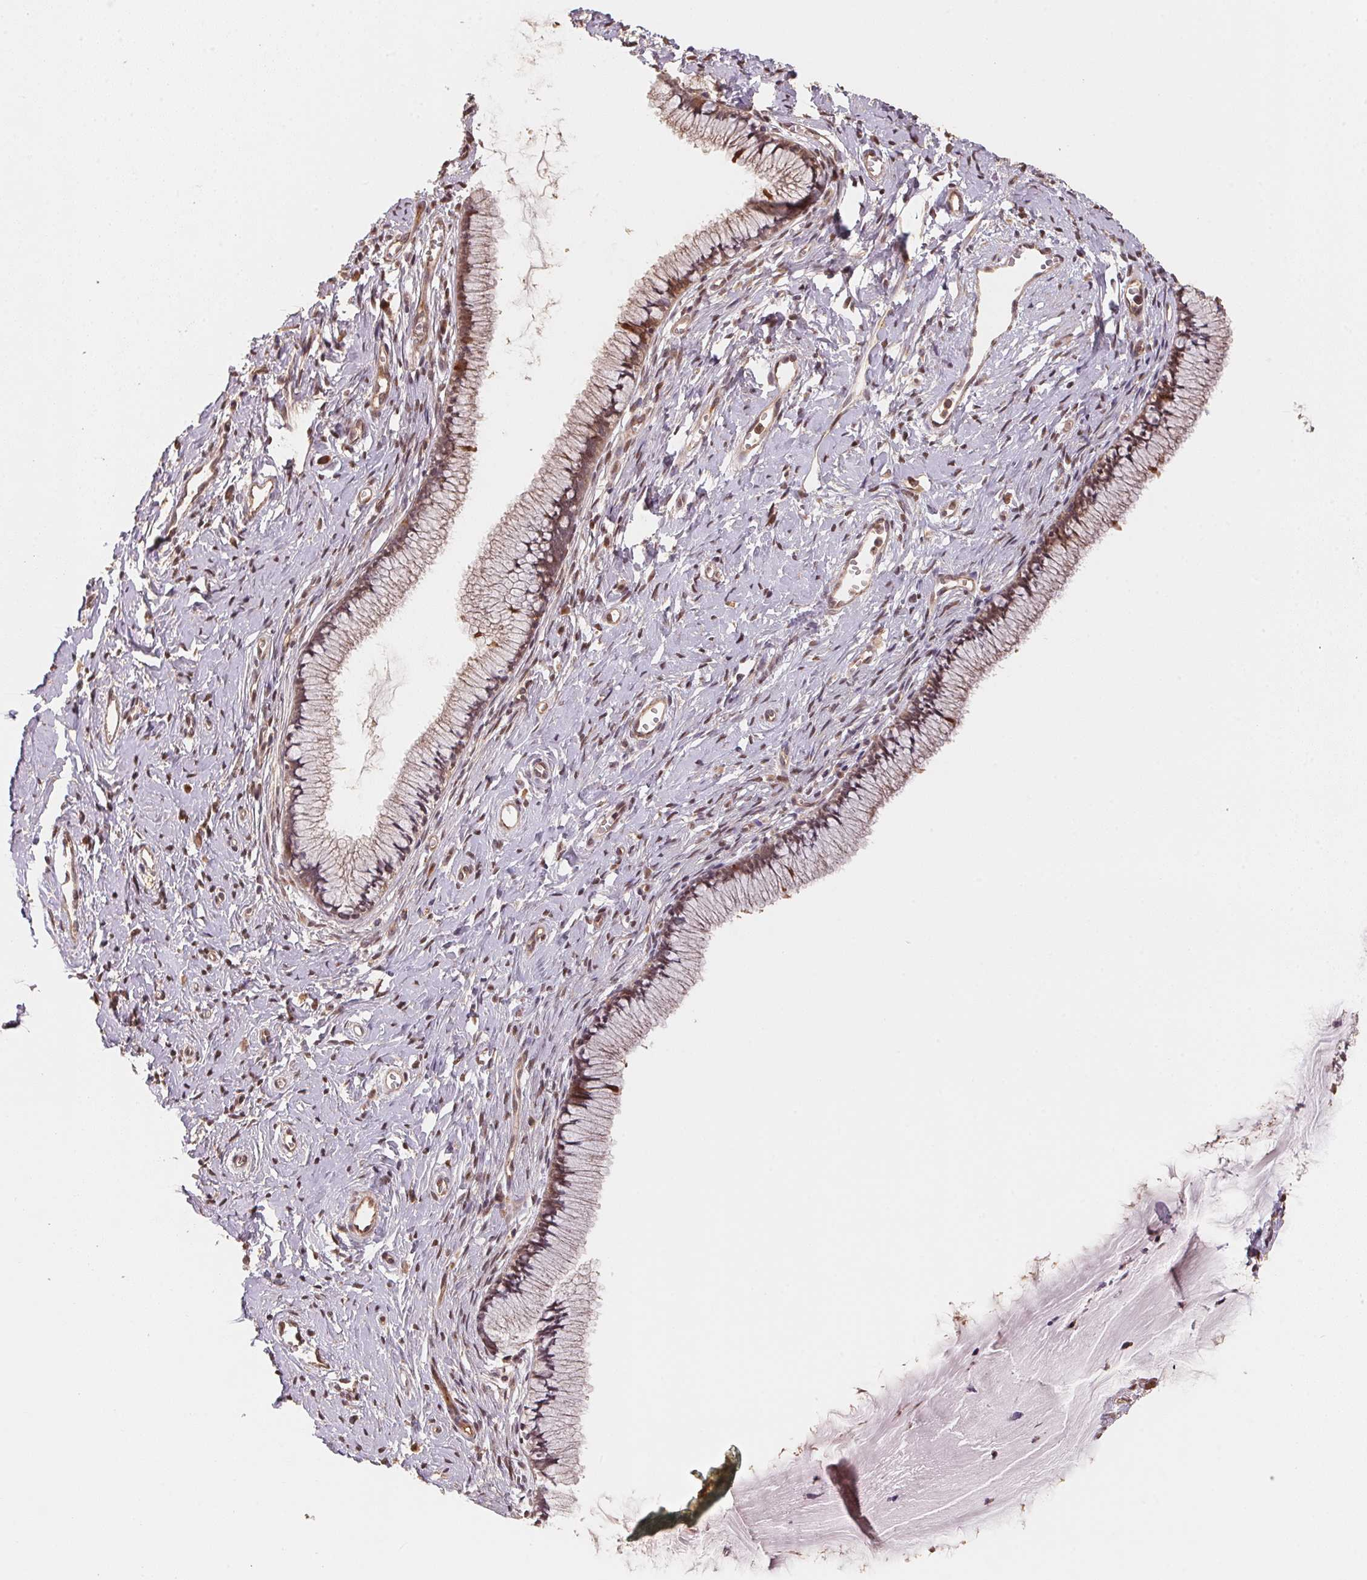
{"staining": {"intensity": "weak", "quantity": "25%-75%", "location": "cytoplasmic/membranous,nuclear"}, "tissue": "cervix", "cell_type": "Glandular cells", "image_type": "normal", "snomed": [{"axis": "morphology", "description": "Normal tissue, NOS"}, {"axis": "topography", "description": "Cervix"}], "caption": "Human cervix stained with a brown dye shows weak cytoplasmic/membranous,nuclear positive expression in about 25%-75% of glandular cells.", "gene": "TMEM222", "patient": {"sex": "female", "age": 40}}